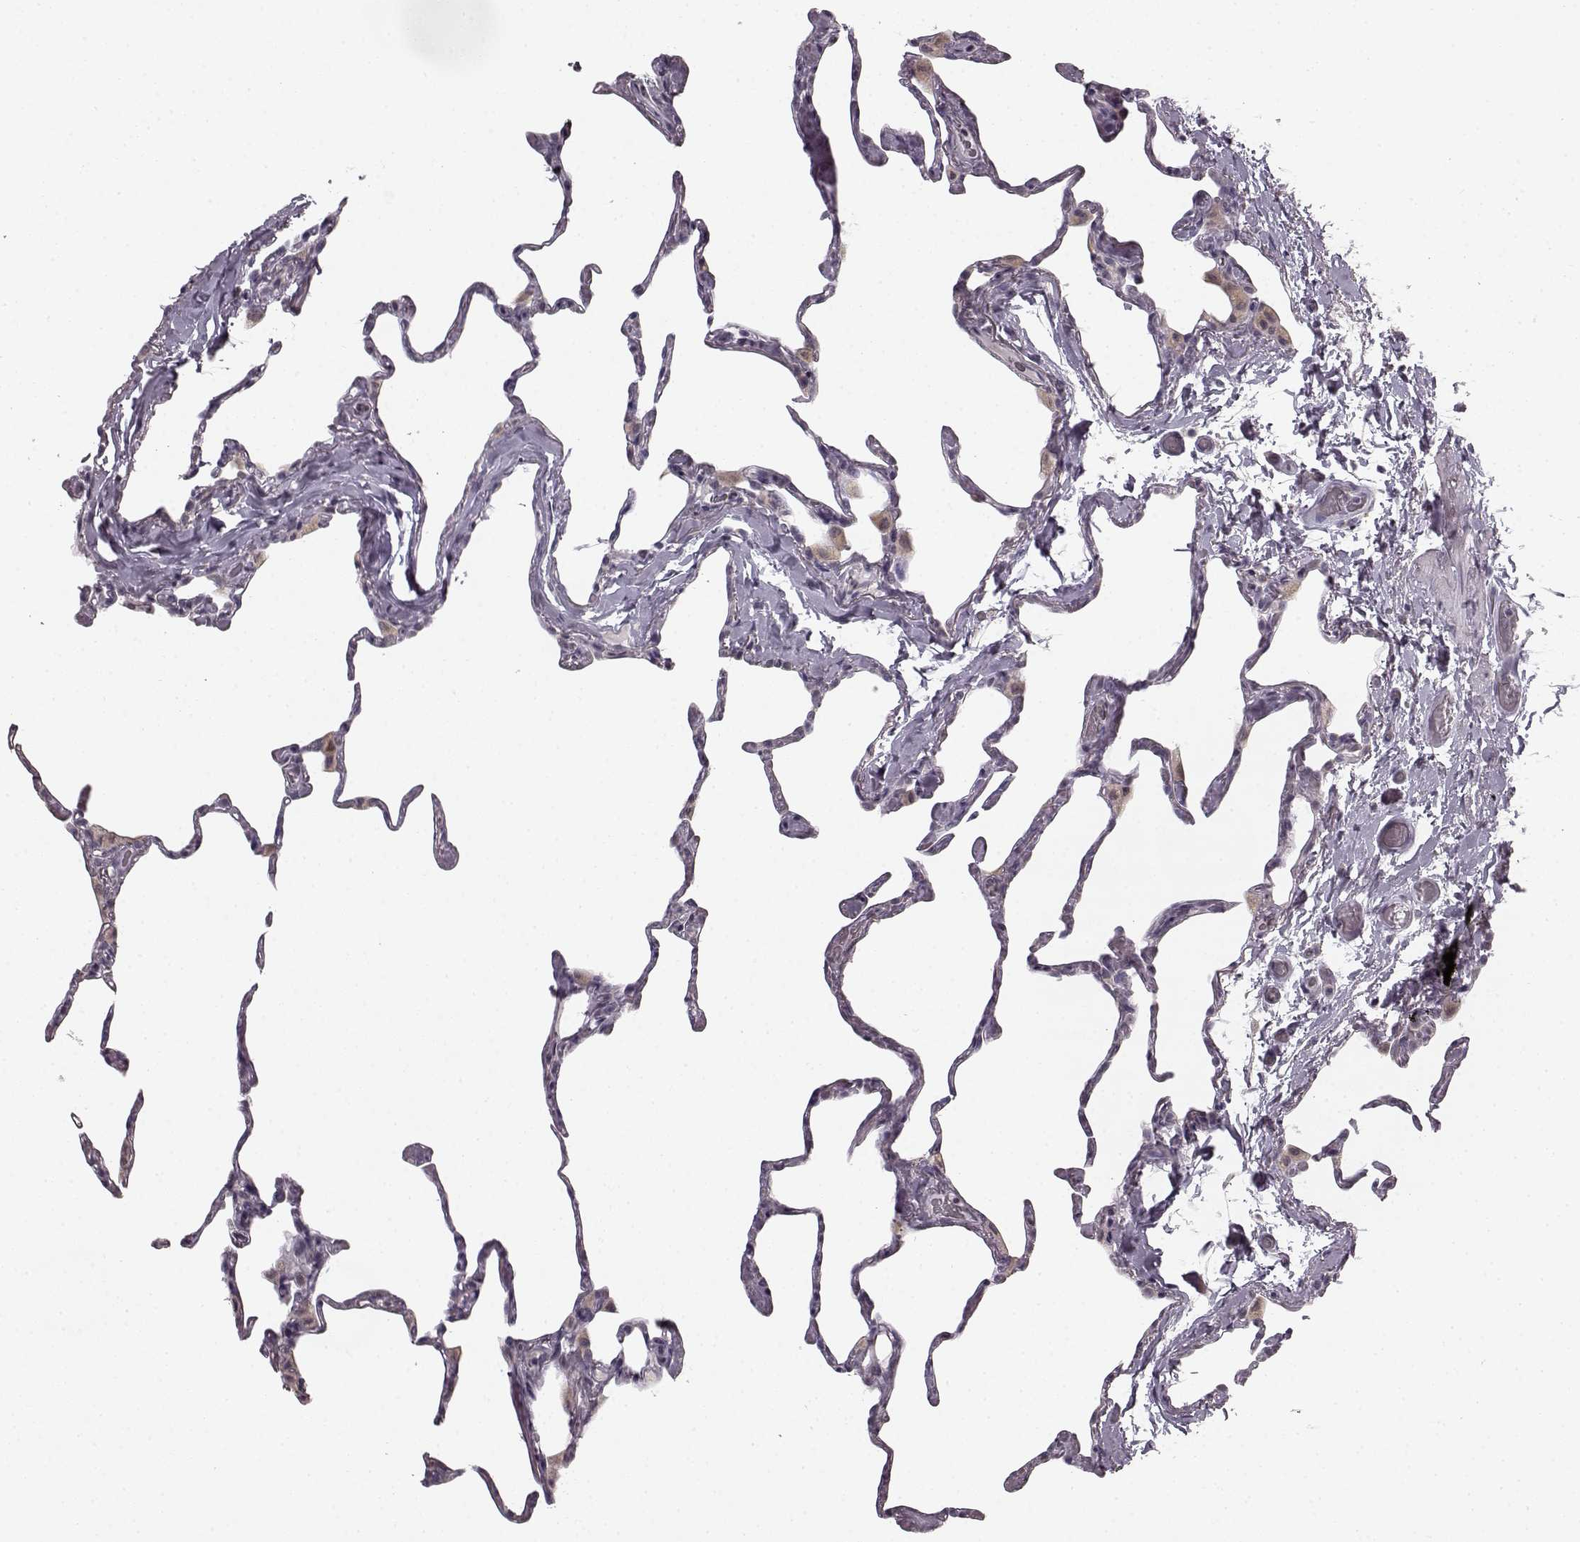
{"staining": {"intensity": "negative", "quantity": "none", "location": "none"}, "tissue": "lung", "cell_type": "Alveolar cells", "image_type": "normal", "snomed": [{"axis": "morphology", "description": "Normal tissue, NOS"}, {"axis": "topography", "description": "Lung"}], "caption": "Alveolar cells show no significant expression in unremarkable lung. (Stains: DAB (3,3'-diaminobenzidine) IHC with hematoxylin counter stain, Microscopy: brightfield microscopy at high magnification).", "gene": "HMMR", "patient": {"sex": "male", "age": 65}}